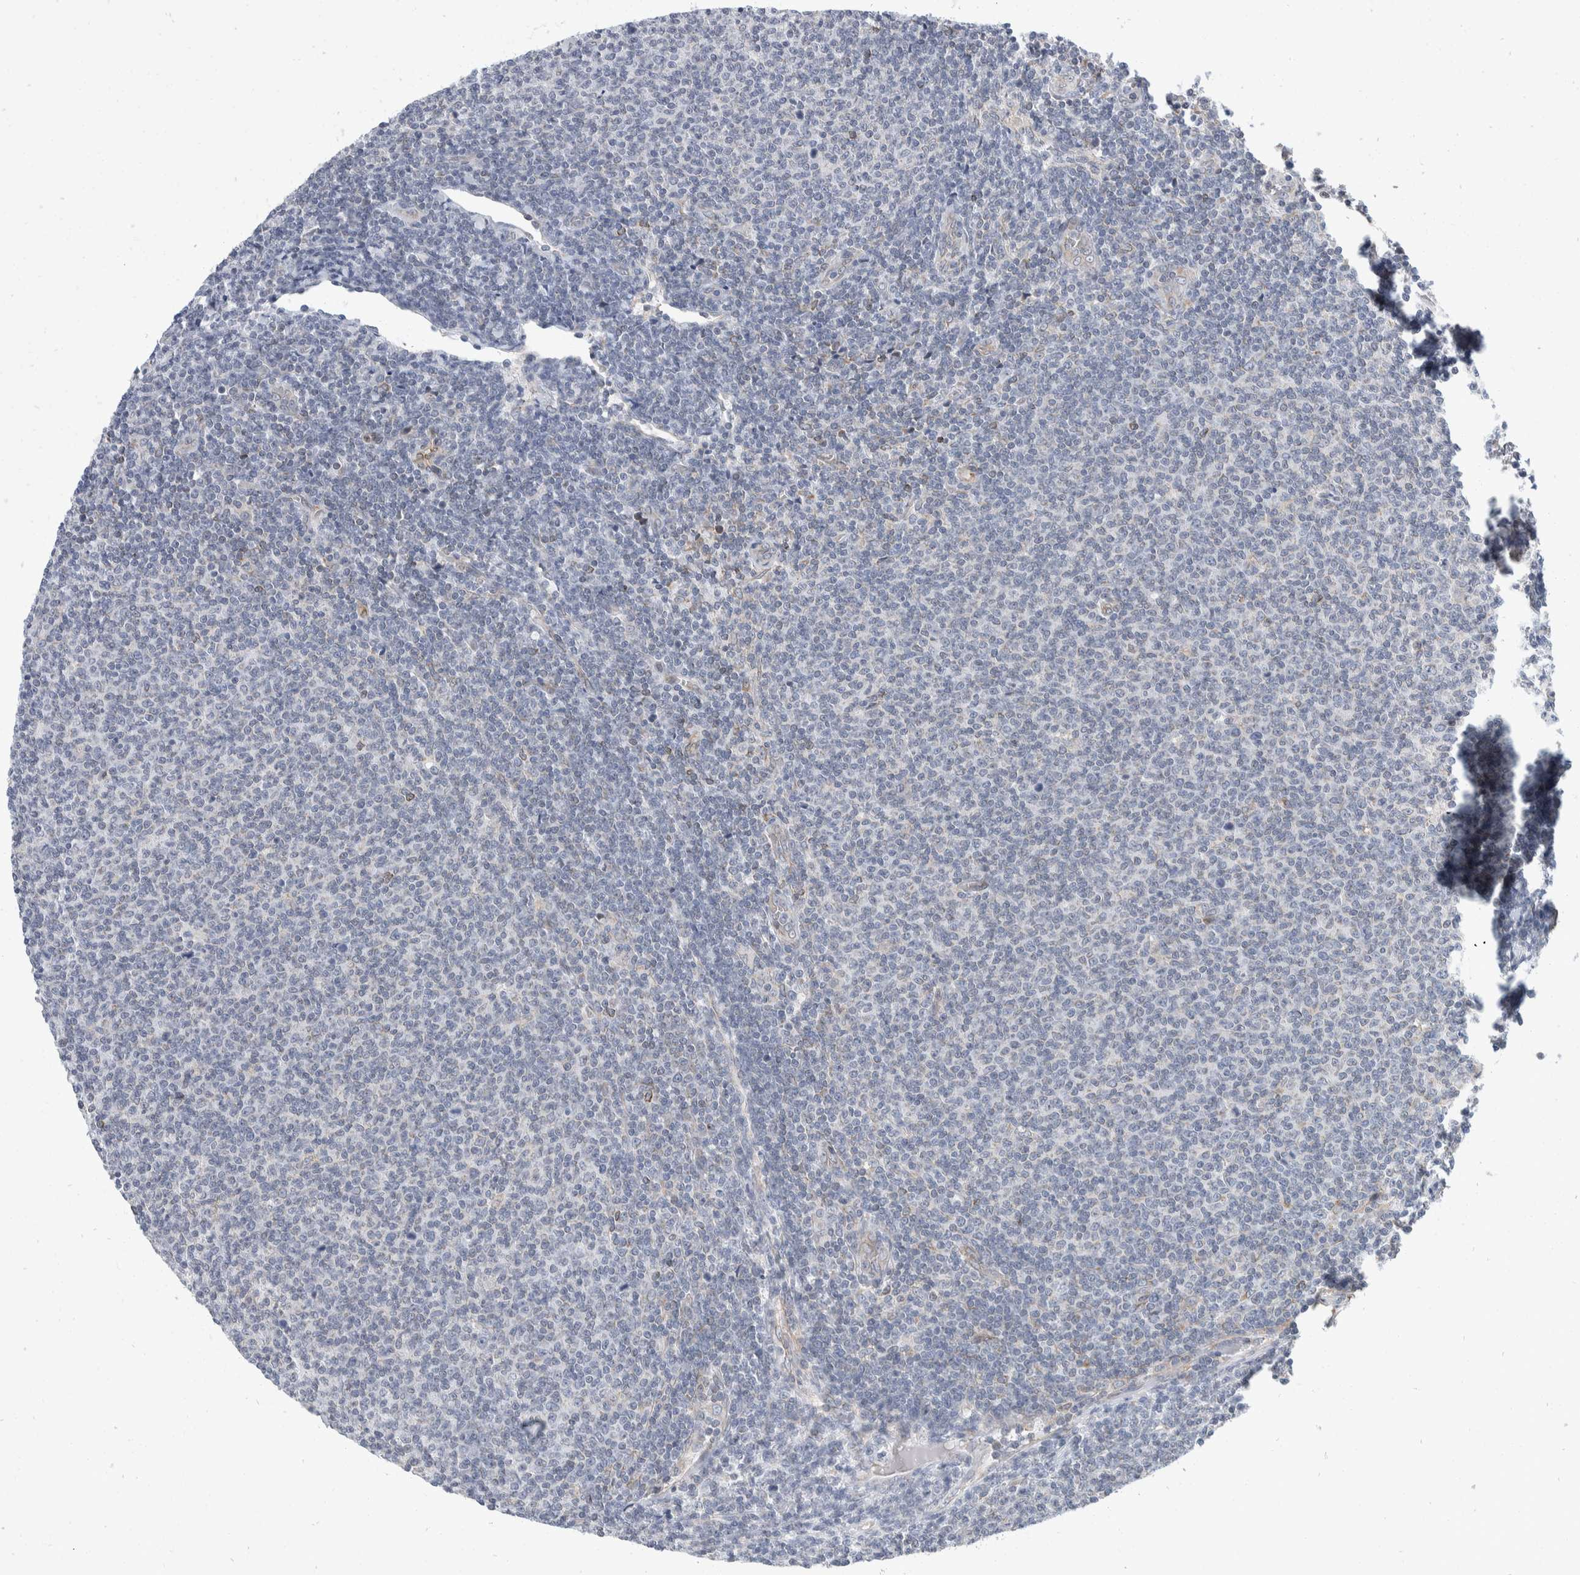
{"staining": {"intensity": "negative", "quantity": "none", "location": "none"}, "tissue": "lymphoma", "cell_type": "Tumor cells", "image_type": "cancer", "snomed": [{"axis": "morphology", "description": "Malignant lymphoma, non-Hodgkin's type, Low grade"}, {"axis": "topography", "description": "Lymph node"}], "caption": "Protein analysis of lymphoma exhibits no significant expression in tumor cells.", "gene": "TMEM245", "patient": {"sex": "male", "age": 66}}